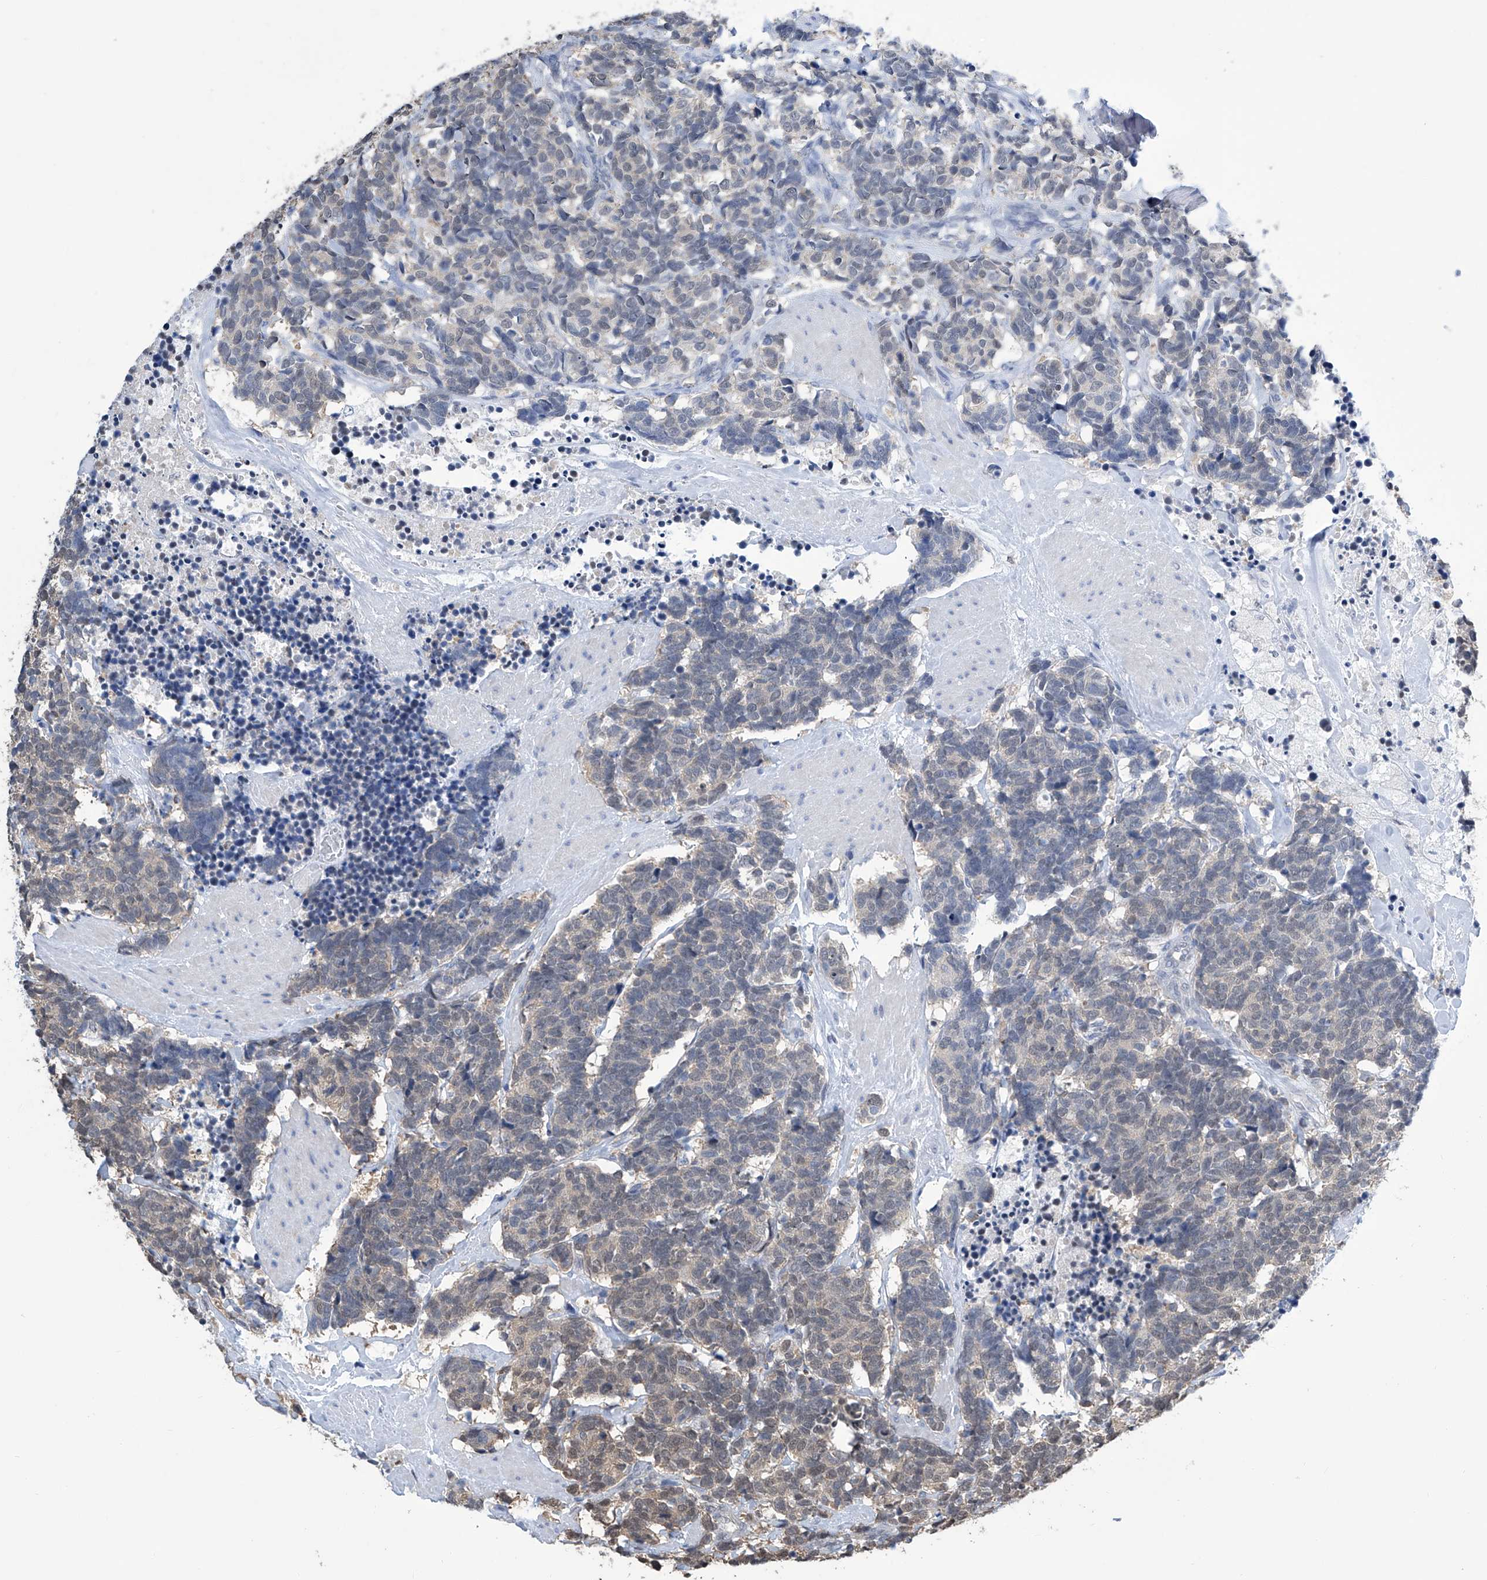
{"staining": {"intensity": "weak", "quantity": "<25%", "location": "nuclear"}, "tissue": "carcinoid", "cell_type": "Tumor cells", "image_type": "cancer", "snomed": [{"axis": "morphology", "description": "Carcinoma, NOS"}, {"axis": "morphology", "description": "Carcinoid, malignant, NOS"}, {"axis": "topography", "description": "Urinary bladder"}], "caption": "The immunohistochemistry photomicrograph has no significant positivity in tumor cells of carcinoid (malignant) tissue.", "gene": "SREBF2", "patient": {"sex": "male", "age": 57}}